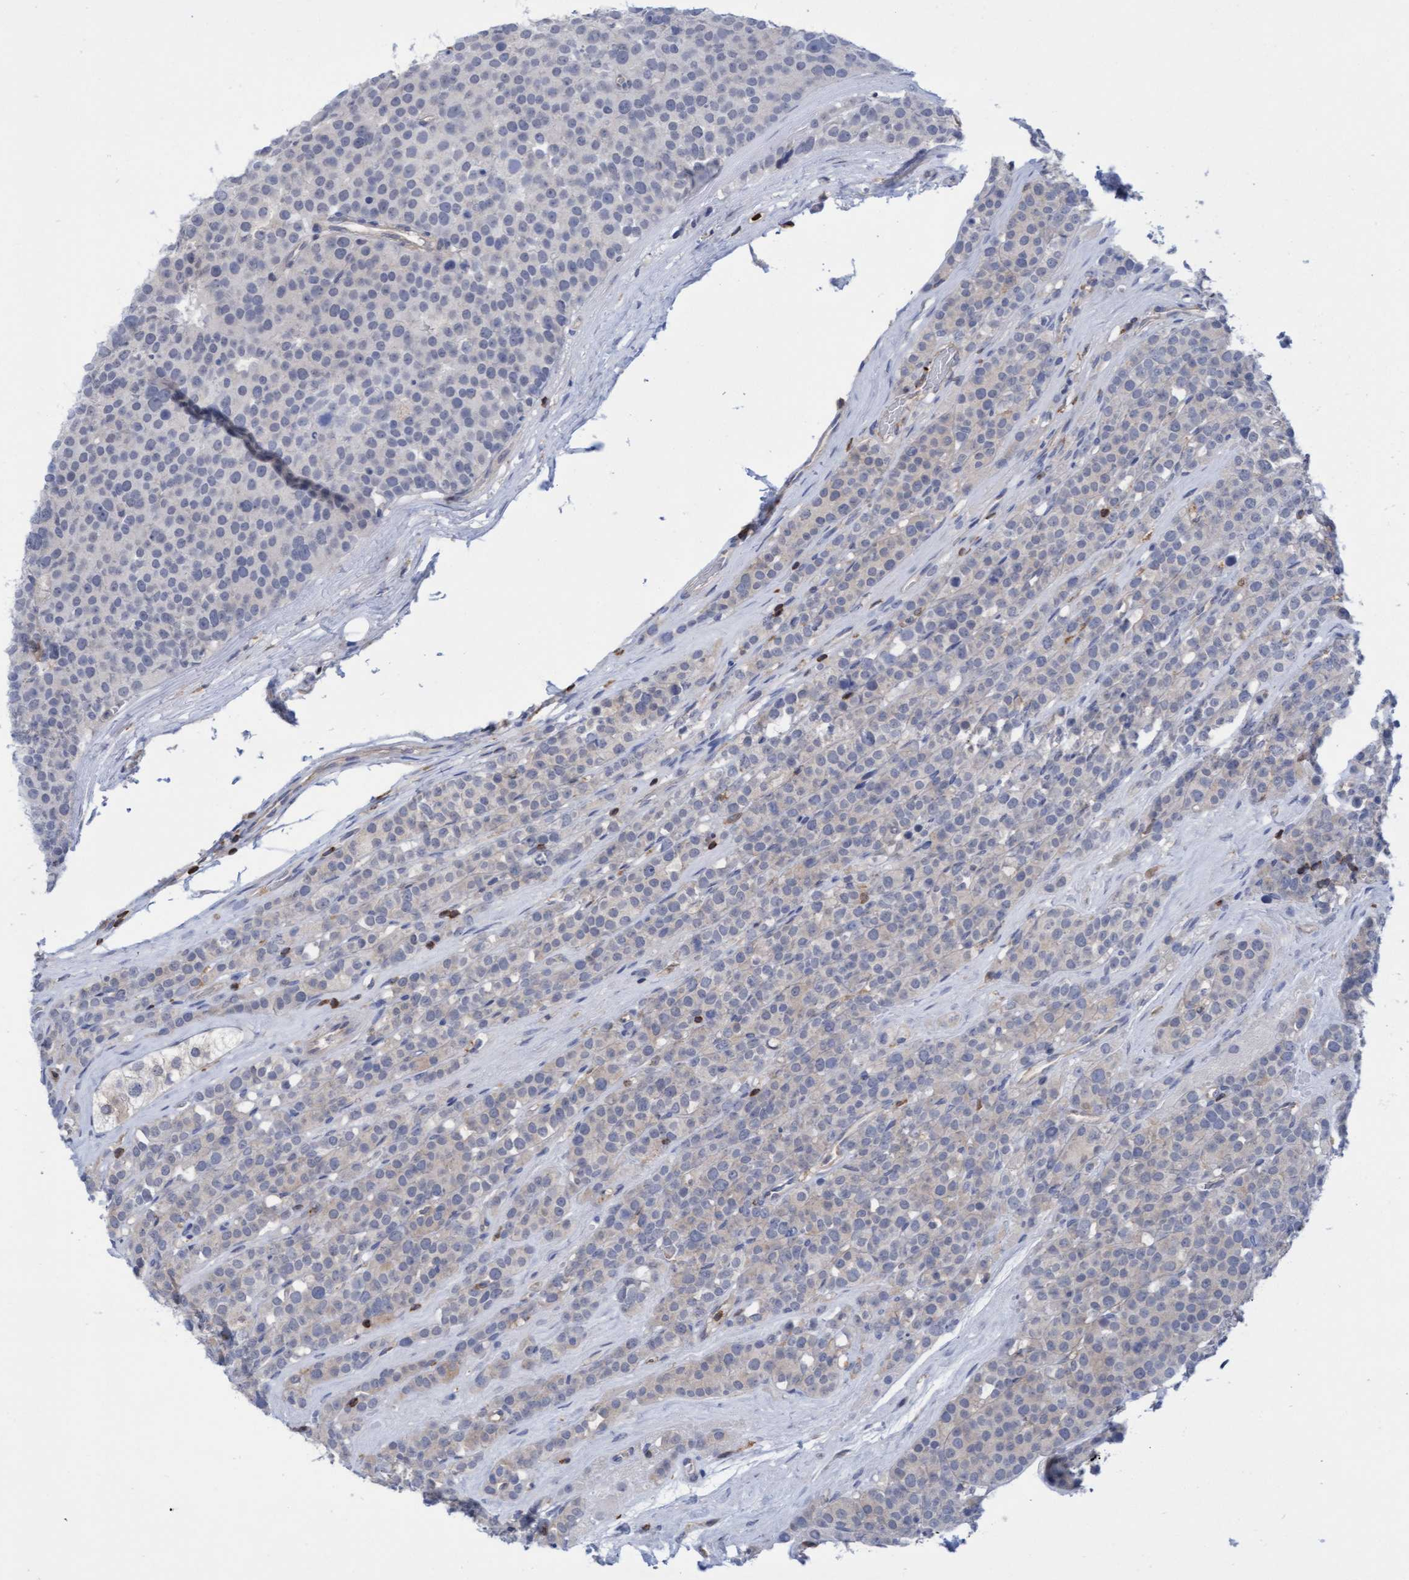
{"staining": {"intensity": "weak", "quantity": "<25%", "location": "cytoplasmic/membranous"}, "tissue": "testis cancer", "cell_type": "Tumor cells", "image_type": "cancer", "snomed": [{"axis": "morphology", "description": "Seminoma, NOS"}, {"axis": "topography", "description": "Testis"}], "caption": "Immunohistochemistry of testis cancer (seminoma) displays no staining in tumor cells. (DAB (3,3'-diaminobenzidine) IHC visualized using brightfield microscopy, high magnification).", "gene": "FNBP1", "patient": {"sex": "male", "age": 71}}